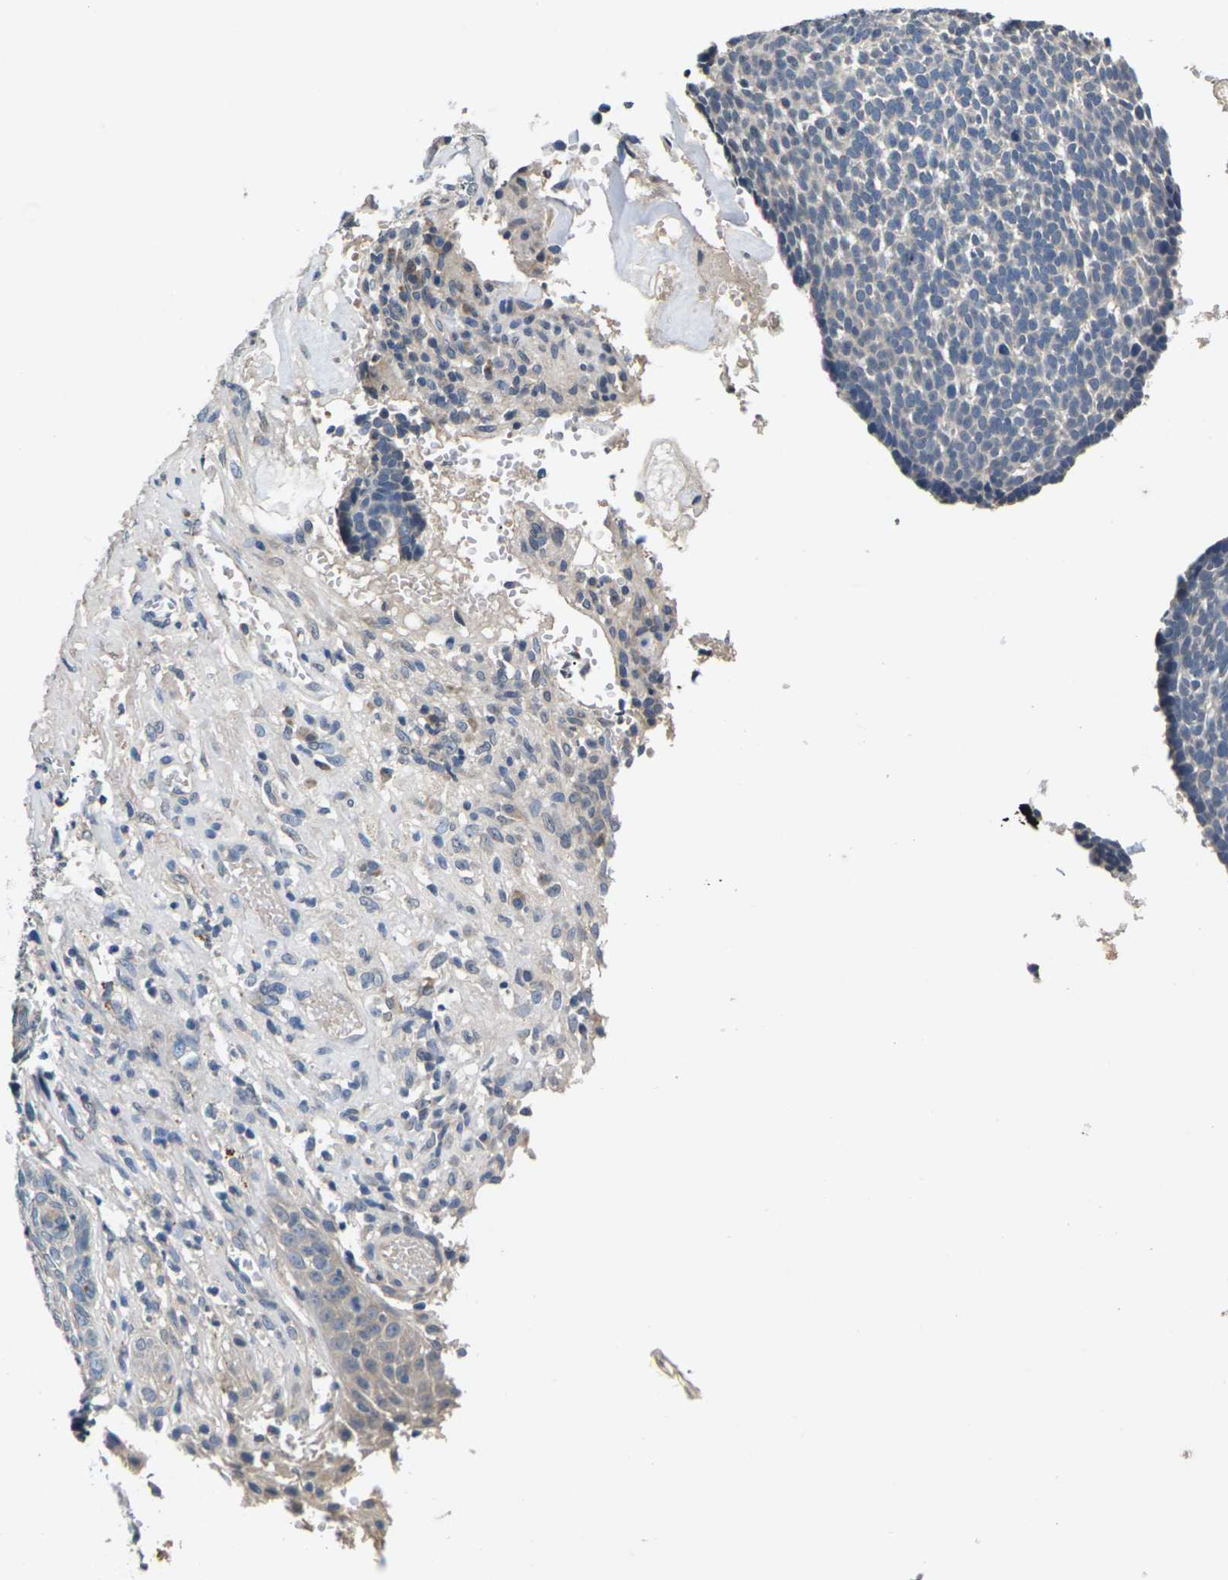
{"staining": {"intensity": "negative", "quantity": "none", "location": "none"}, "tissue": "skin cancer", "cell_type": "Tumor cells", "image_type": "cancer", "snomed": [{"axis": "morphology", "description": "Basal cell carcinoma"}, {"axis": "topography", "description": "Skin"}], "caption": "An immunohistochemistry (IHC) histopathology image of basal cell carcinoma (skin) is shown. There is no staining in tumor cells of basal cell carcinoma (skin). (DAB (3,3'-diaminobenzidine) immunohistochemistry (IHC) visualized using brightfield microscopy, high magnification).", "gene": "SLC2A2", "patient": {"sex": "male", "age": 84}}